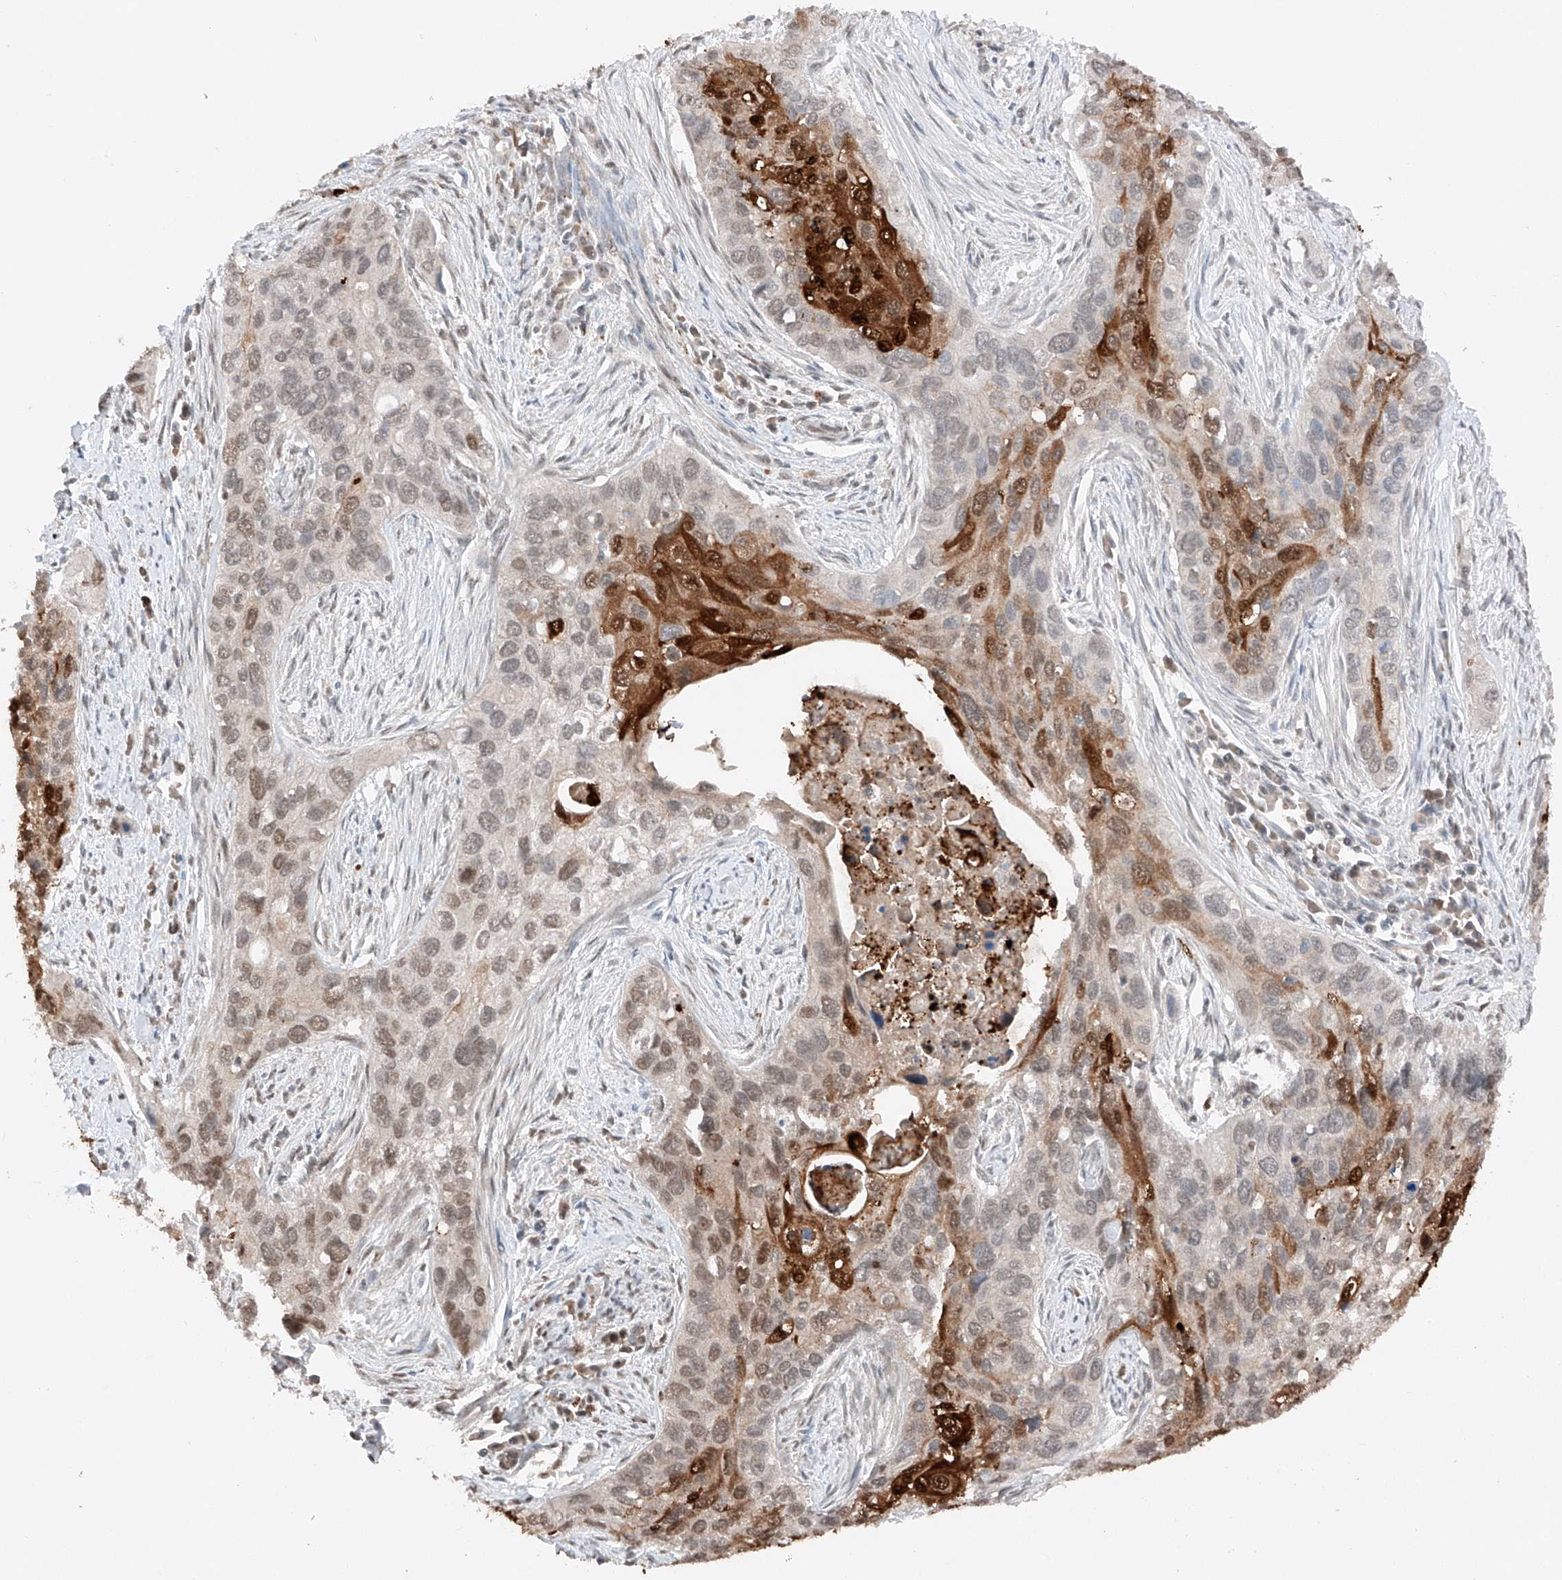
{"staining": {"intensity": "strong", "quantity": "<25%", "location": "cytoplasmic/membranous,nuclear"}, "tissue": "cervical cancer", "cell_type": "Tumor cells", "image_type": "cancer", "snomed": [{"axis": "morphology", "description": "Squamous cell carcinoma, NOS"}, {"axis": "topography", "description": "Cervix"}], "caption": "A medium amount of strong cytoplasmic/membranous and nuclear staining is identified in approximately <25% of tumor cells in cervical squamous cell carcinoma tissue.", "gene": "TBX4", "patient": {"sex": "female", "age": 55}}